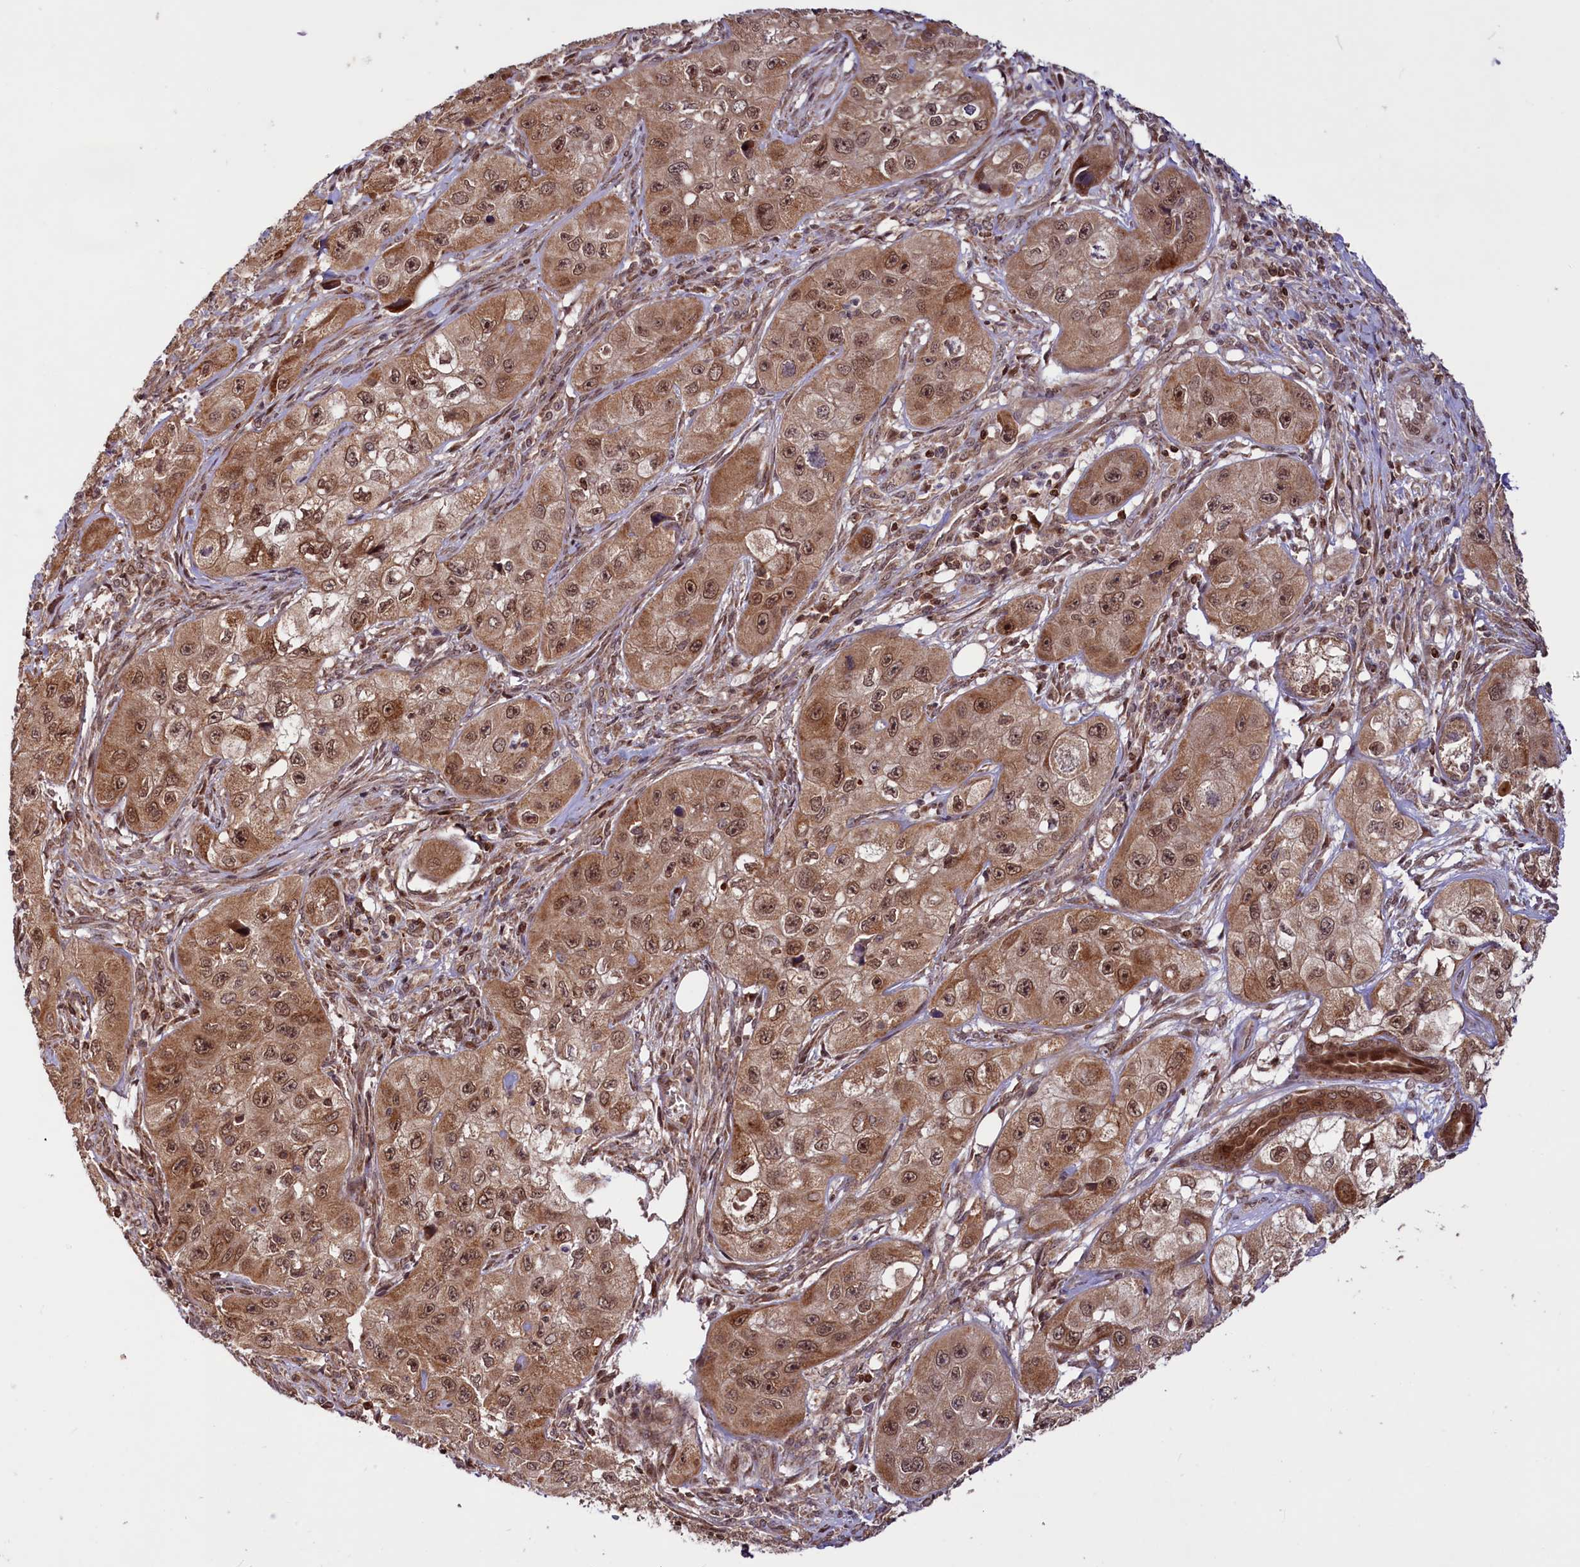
{"staining": {"intensity": "moderate", "quantity": ">75%", "location": "cytoplasmic/membranous,nuclear"}, "tissue": "skin cancer", "cell_type": "Tumor cells", "image_type": "cancer", "snomed": [{"axis": "morphology", "description": "Squamous cell carcinoma, NOS"}, {"axis": "topography", "description": "Skin"}, {"axis": "topography", "description": "Subcutis"}], "caption": "Immunohistochemistry histopathology image of skin cancer stained for a protein (brown), which shows medium levels of moderate cytoplasmic/membranous and nuclear staining in about >75% of tumor cells.", "gene": "PHC3", "patient": {"sex": "male", "age": 73}}